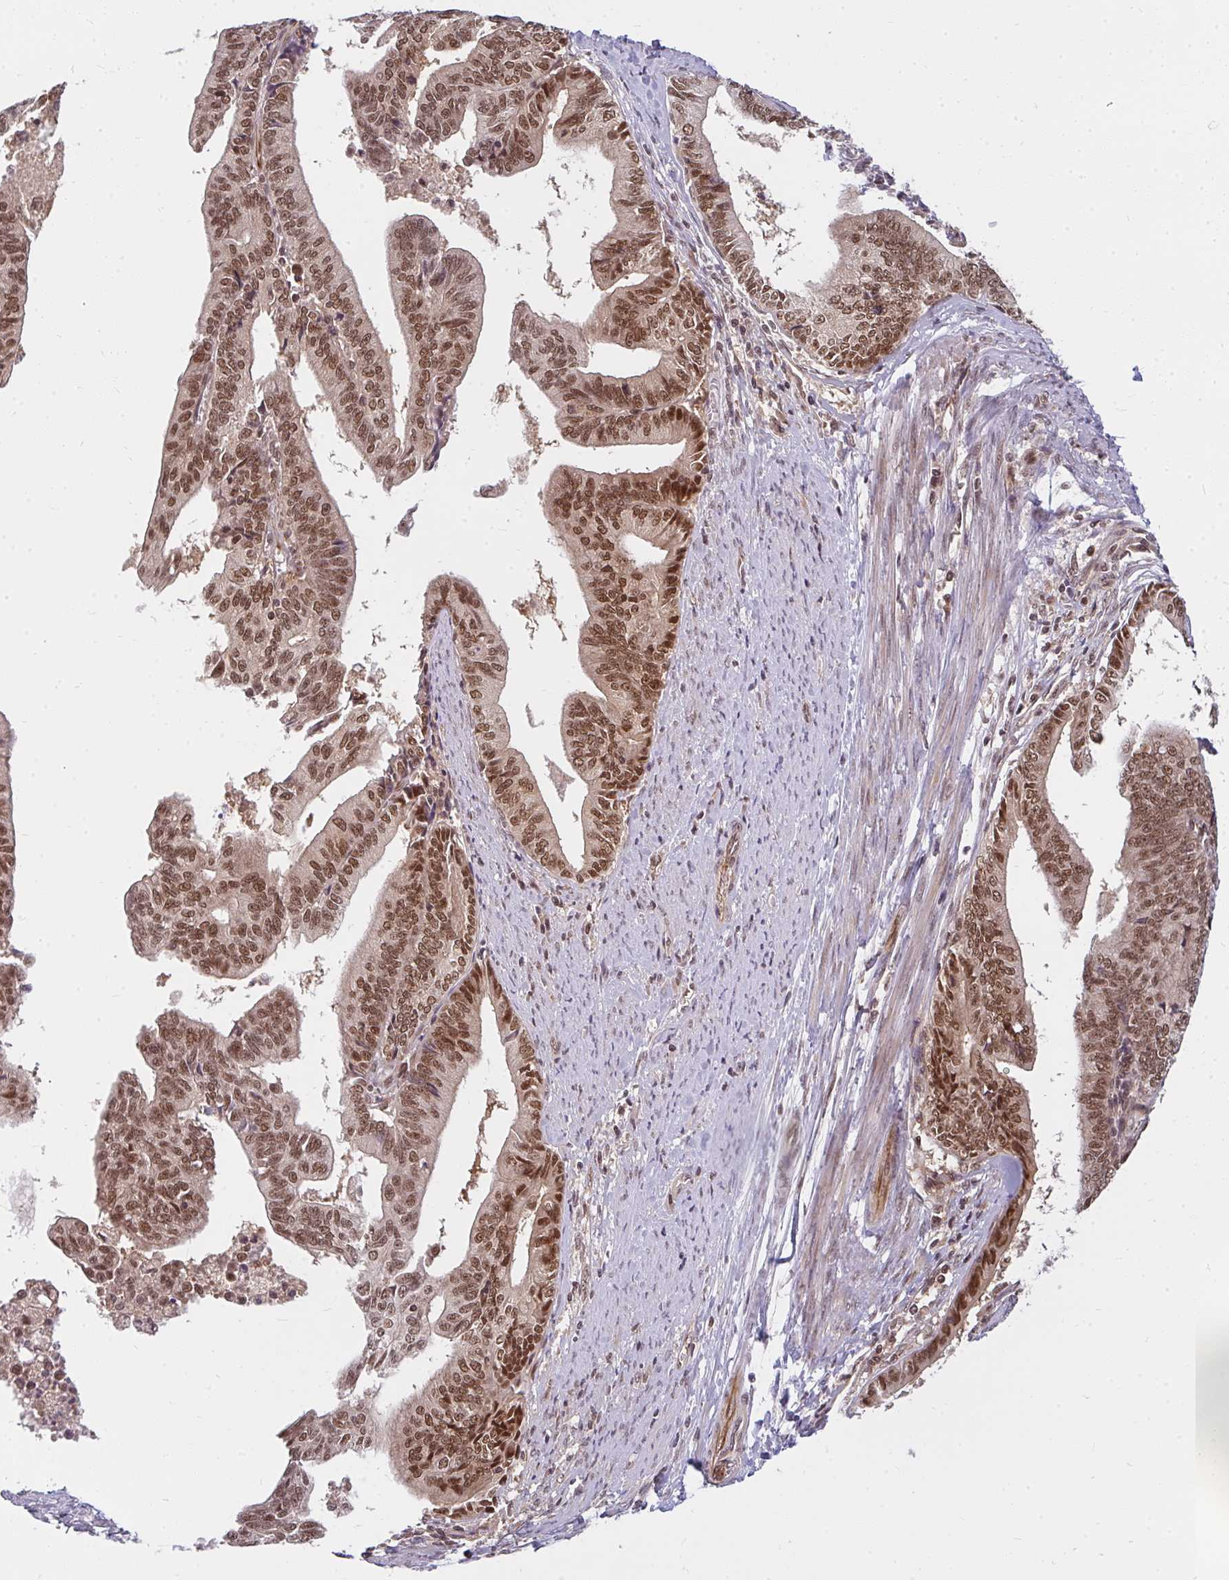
{"staining": {"intensity": "moderate", "quantity": ">75%", "location": "nuclear"}, "tissue": "endometrial cancer", "cell_type": "Tumor cells", "image_type": "cancer", "snomed": [{"axis": "morphology", "description": "Adenocarcinoma, NOS"}, {"axis": "topography", "description": "Endometrium"}], "caption": "DAB immunohistochemical staining of human endometrial cancer reveals moderate nuclear protein expression in about >75% of tumor cells.", "gene": "GTF3C6", "patient": {"sex": "female", "age": 65}}